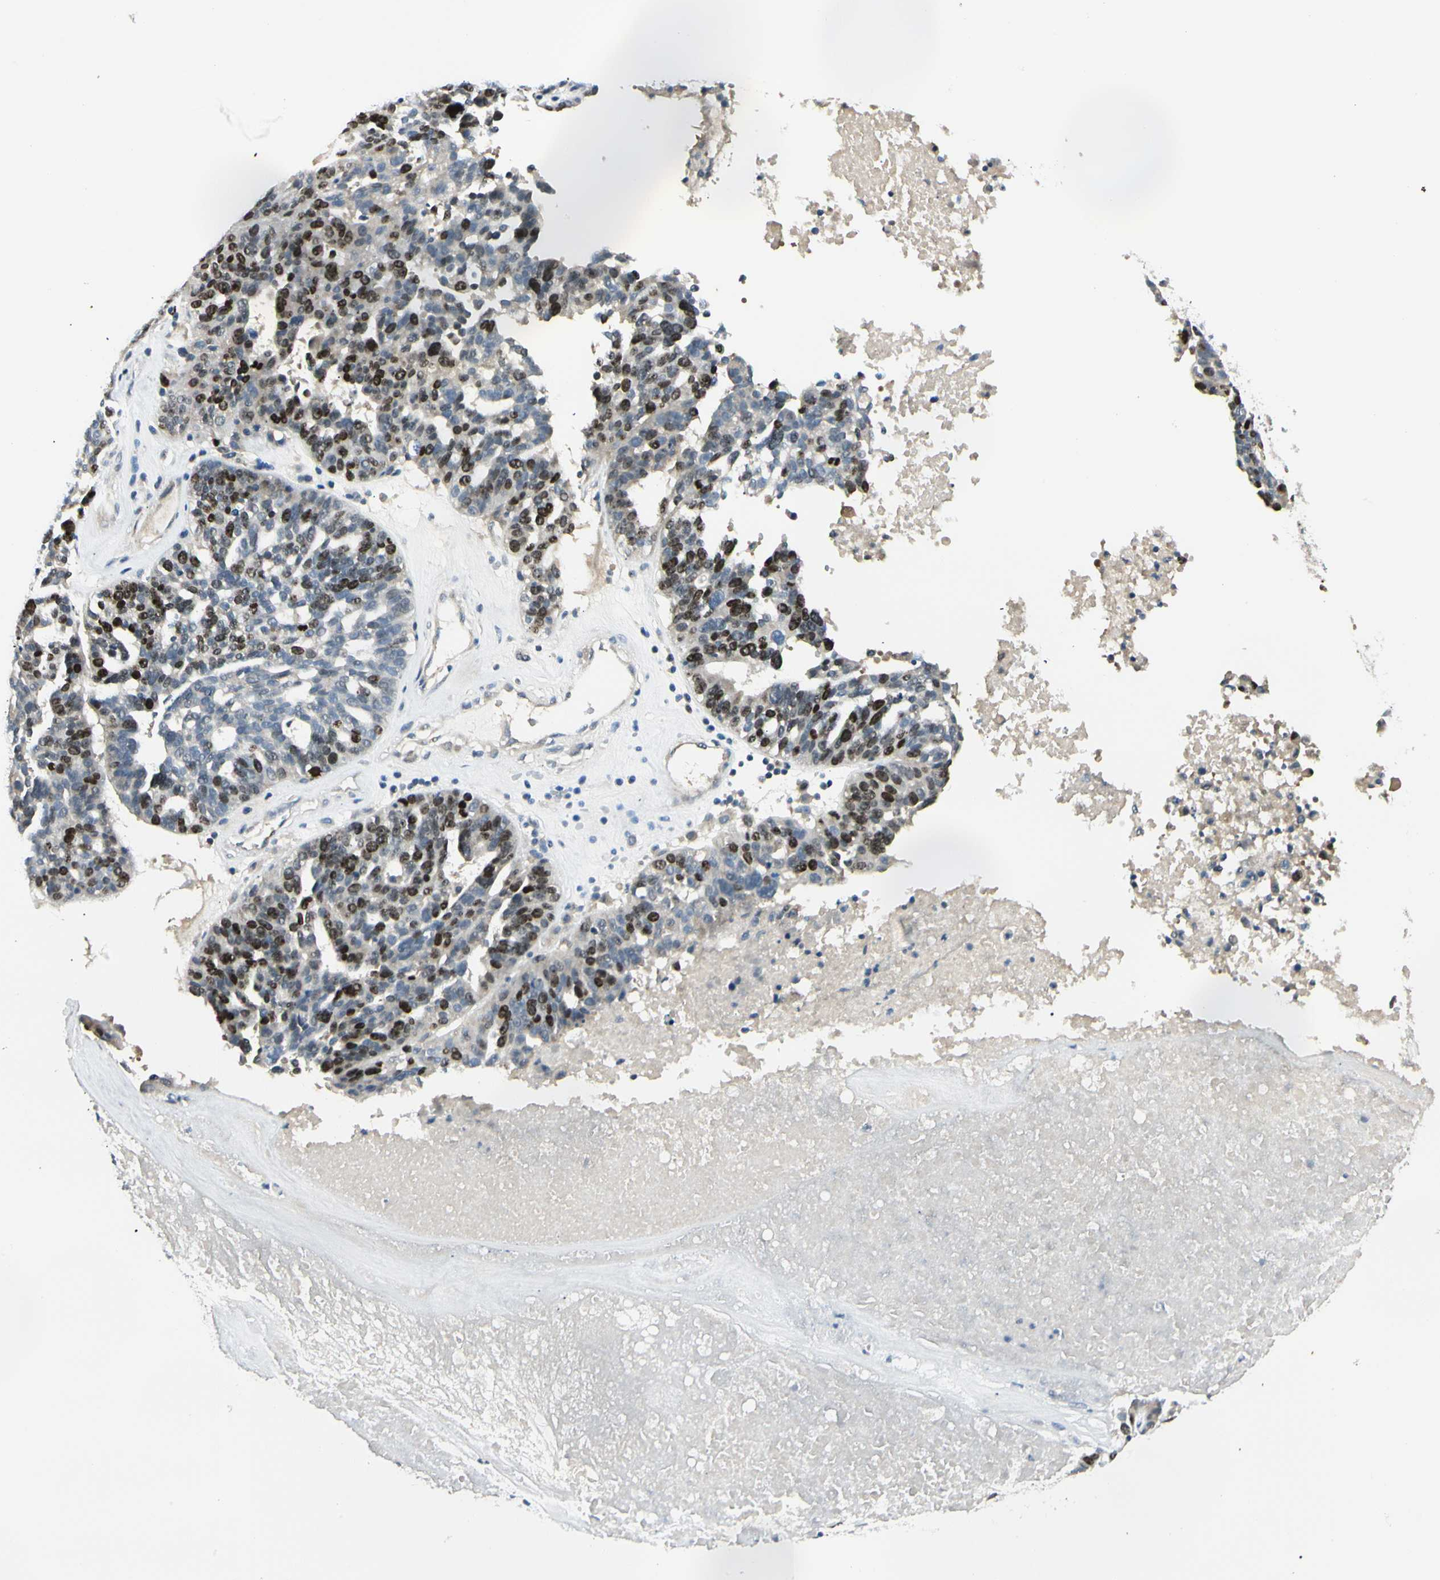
{"staining": {"intensity": "strong", "quantity": "25%-75%", "location": "nuclear"}, "tissue": "ovarian cancer", "cell_type": "Tumor cells", "image_type": "cancer", "snomed": [{"axis": "morphology", "description": "Cystadenocarcinoma, serous, NOS"}, {"axis": "topography", "description": "Ovary"}], "caption": "Brown immunohistochemical staining in serous cystadenocarcinoma (ovarian) exhibits strong nuclear expression in about 25%-75% of tumor cells.", "gene": "PITX1", "patient": {"sex": "female", "age": 59}}